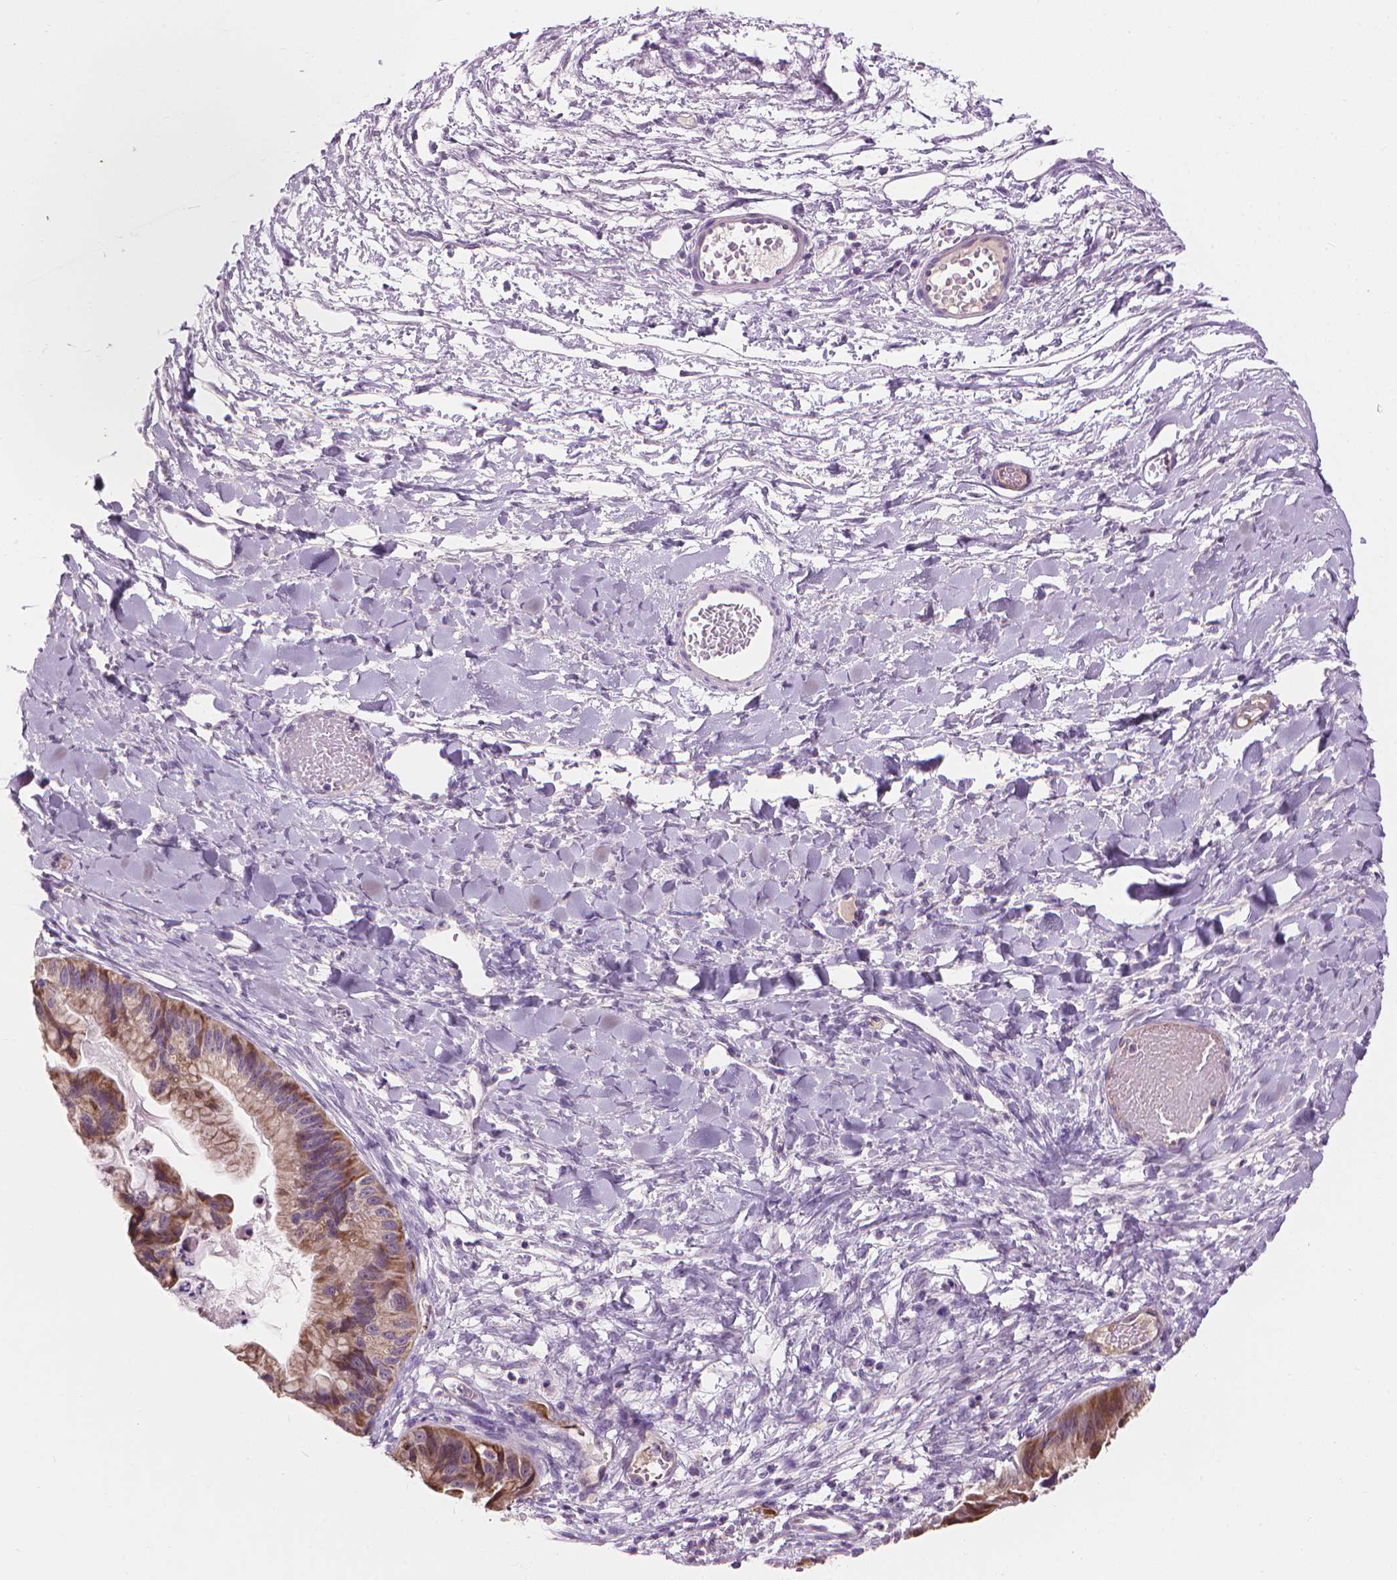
{"staining": {"intensity": "moderate", "quantity": "25%-75%", "location": "cytoplasmic/membranous"}, "tissue": "ovarian cancer", "cell_type": "Tumor cells", "image_type": "cancer", "snomed": [{"axis": "morphology", "description": "Cystadenocarcinoma, mucinous, NOS"}, {"axis": "topography", "description": "Ovary"}], "caption": "This histopathology image reveals immunohistochemistry staining of ovarian mucinous cystadenocarcinoma, with medium moderate cytoplasmic/membranous expression in about 25%-75% of tumor cells.", "gene": "CFAP126", "patient": {"sex": "female", "age": 76}}